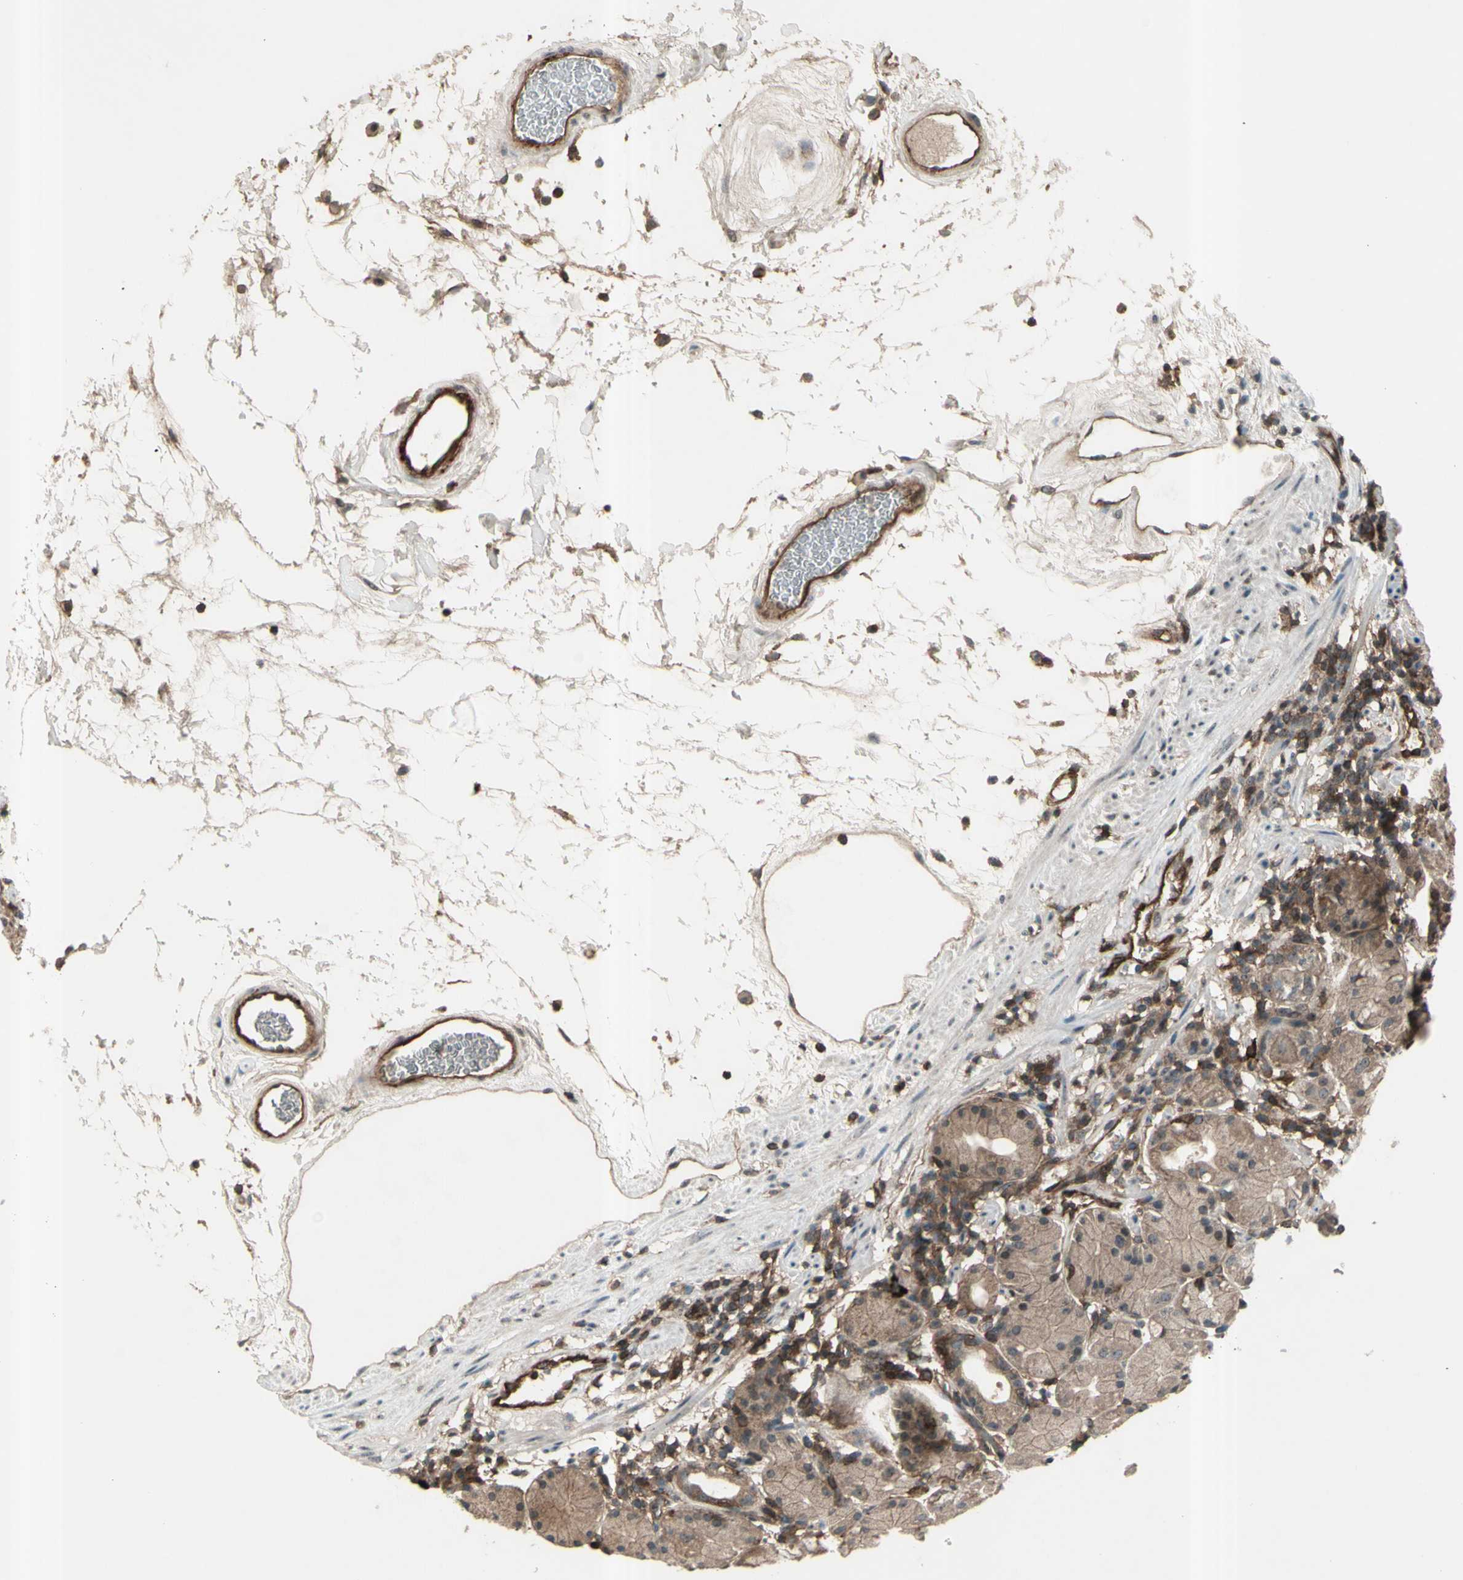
{"staining": {"intensity": "strong", "quantity": ">75%", "location": "cytoplasmic/membranous"}, "tissue": "stomach", "cell_type": "Glandular cells", "image_type": "normal", "snomed": [{"axis": "morphology", "description": "Normal tissue, NOS"}, {"axis": "topography", "description": "Stomach"}, {"axis": "topography", "description": "Stomach, lower"}], "caption": "There is high levels of strong cytoplasmic/membranous staining in glandular cells of benign stomach, as demonstrated by immunohistochemical staining (brown color).", "gene": "FXYD5", "patient": {"sex": "female", "age": 75}}